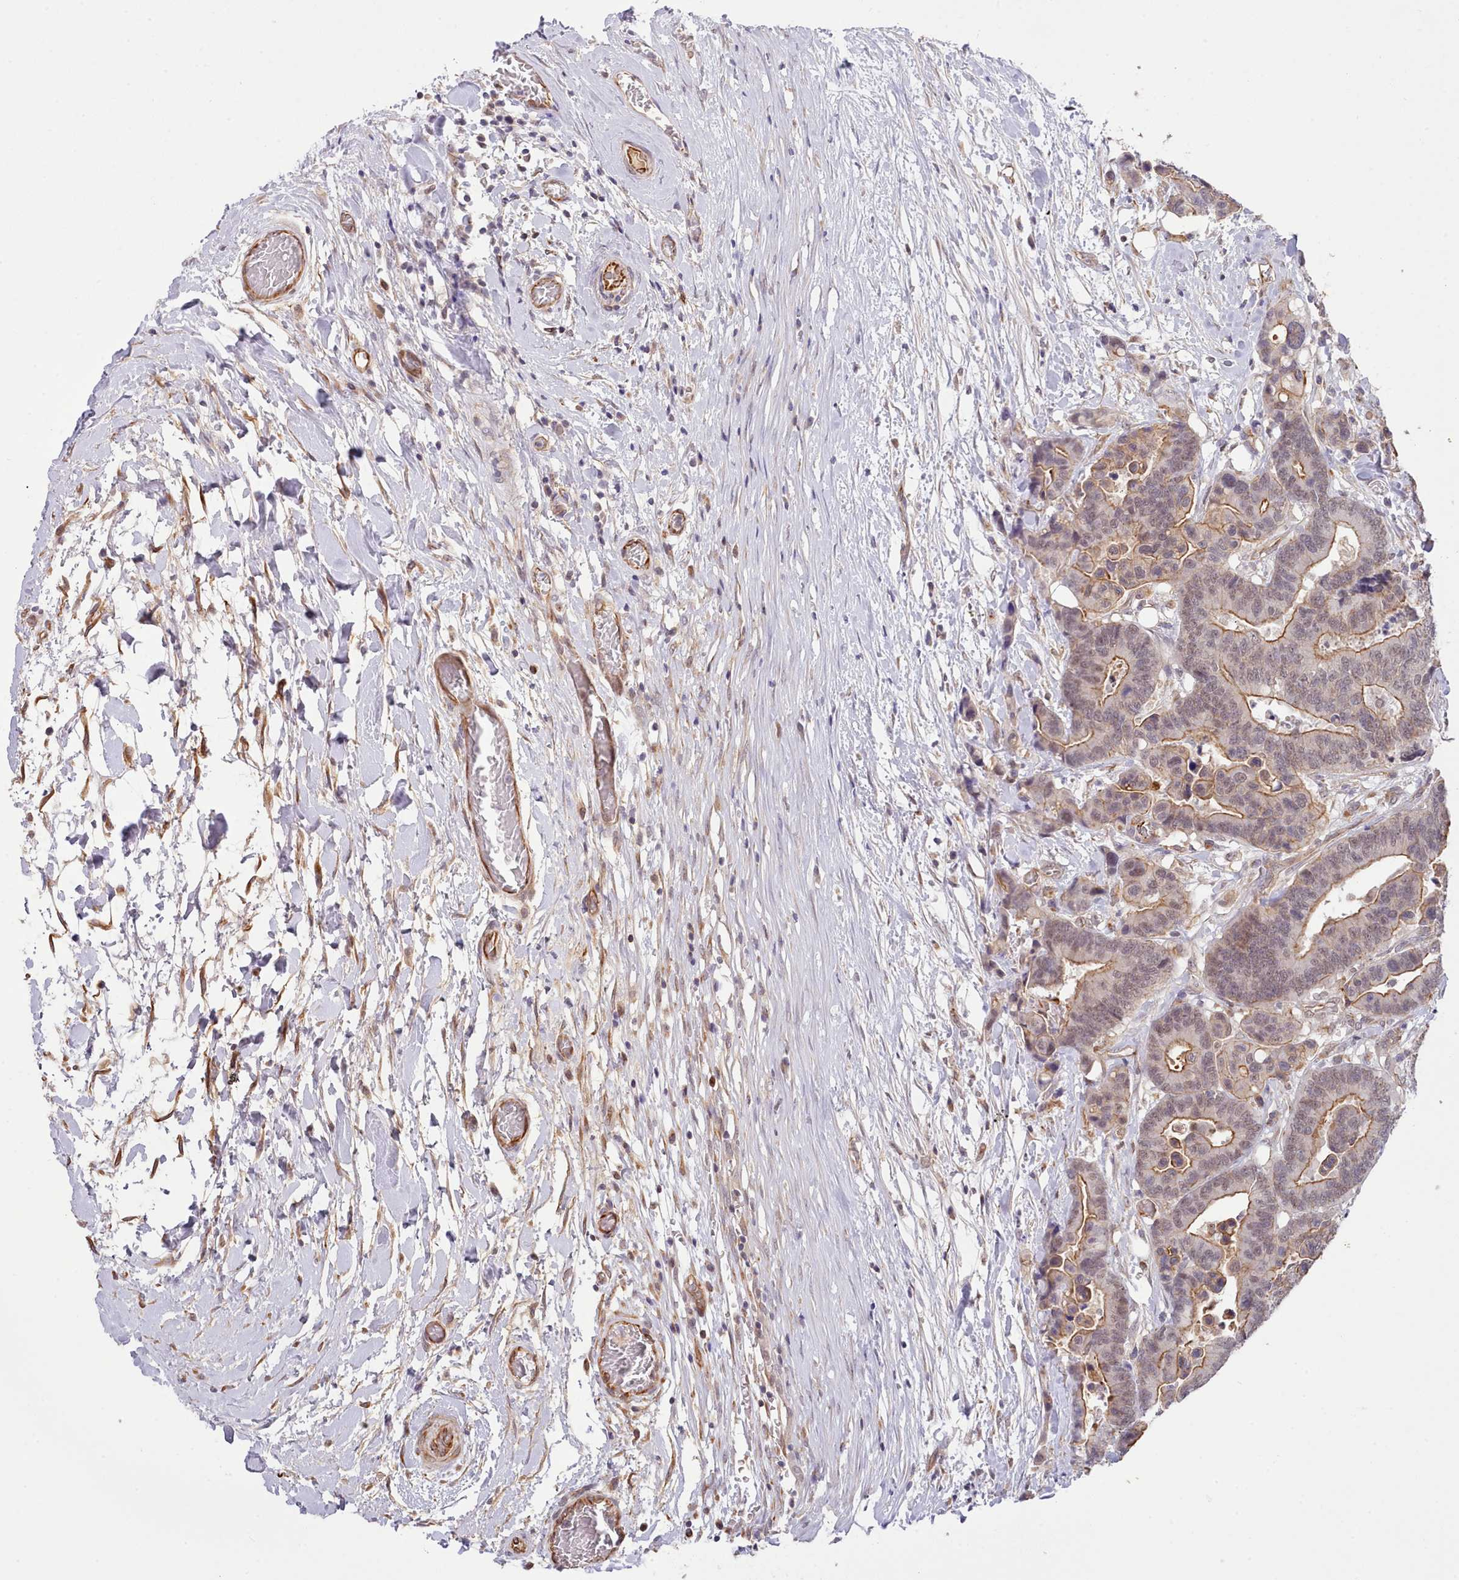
{"staining": {"intensity": "moderate", "quantity": ">75%", "location": "cytoplasmic/membranous,nuclear"}, "tissue": "colorectal cancer", "cell_type": "Tumor cells", "image_type": "cancer", "snomed": [{"axis": "morphology", "description": "Adenocarcinoma, NOS"}, {"axis": "topography", "description": "Colon"}], "caption": "Immunohistochemical staining of human adenocarcinoma (colorectal) shows moderate cytoplasmic/membranous and nuclear protein staining in about >75% of tumor cells. (brown staining indicates protein expression, while blue staining denotes nuclei).", "gene": "ZC3H13", "patient": {"sex": "male", "age": 82}}